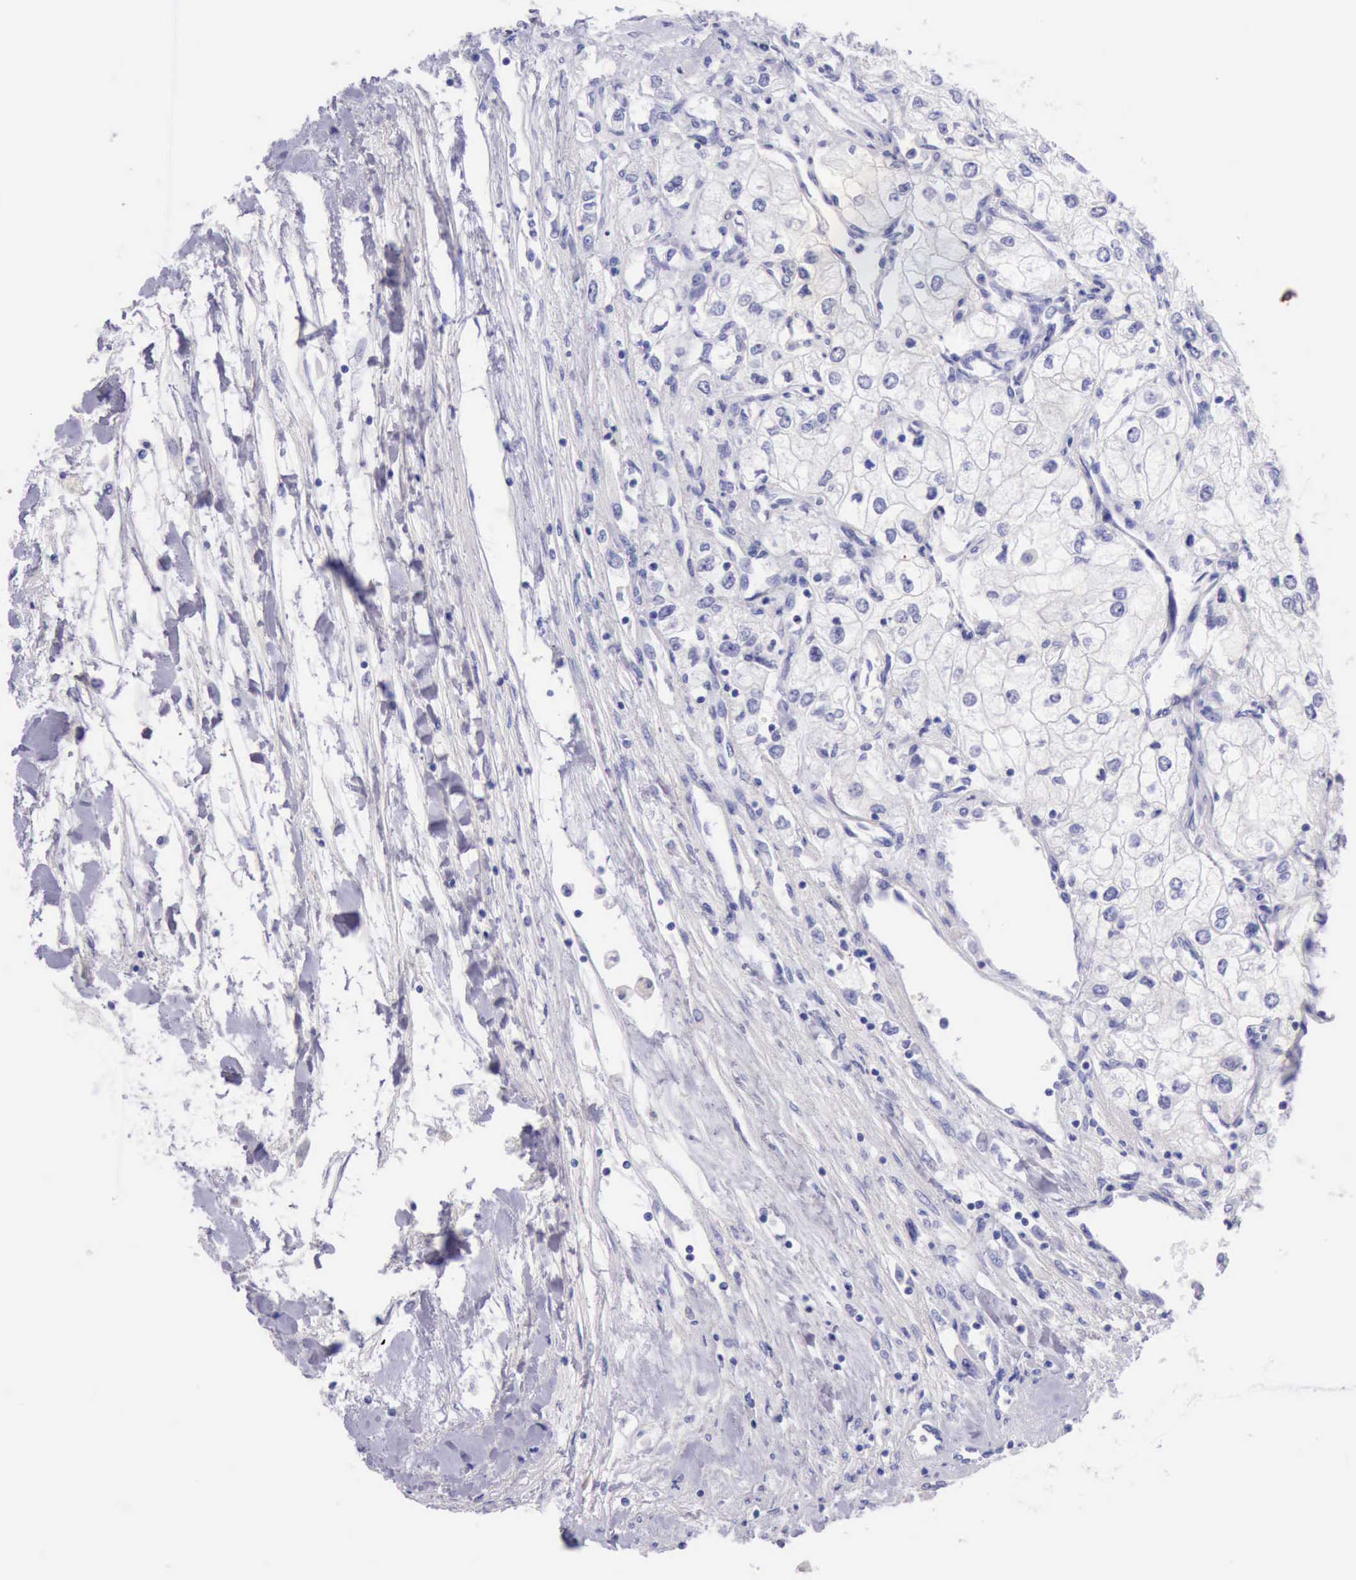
{"staining": {"intensity": "negative", "quantity": "none", "location": "none"}, "tissue": "renal cancer", "cell_type": "Tumor cells", "image_type": "cancer", "snomed": [{"axis": "morphology", "description": "Adenocarcinoma, NOS"}, {"axis": "topography", "description": "Kidney"}], "caption": "Immunohistochemistry (IHC) image of neoplastic tissue: adenocarcinoma (renal) stained with DAB demonstrates no significant protein positivity in tumor cells.", "gene": "KRT8", "patient": {"sex": "male", "age": 57}}